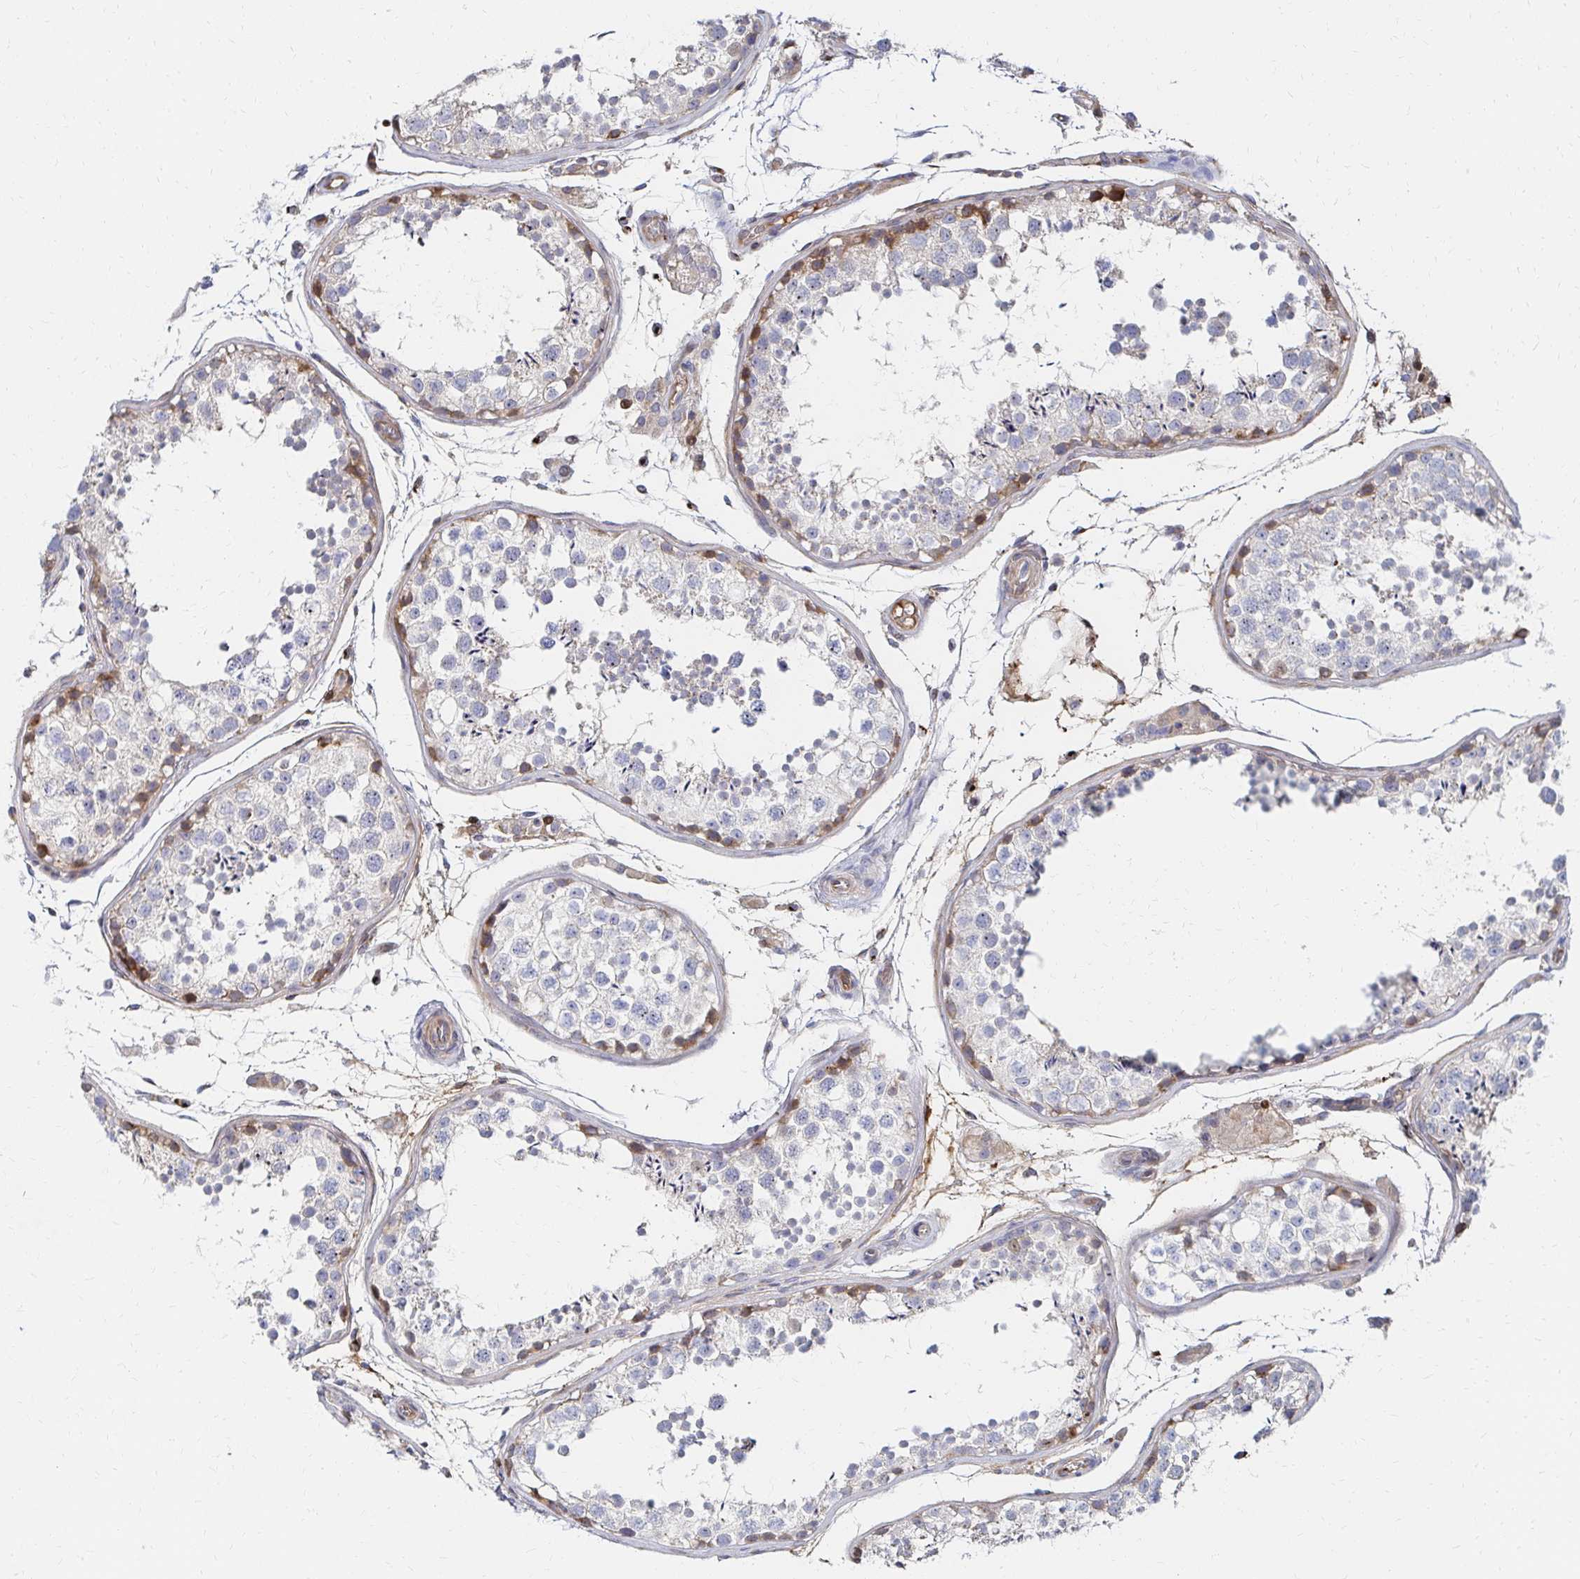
{"staining": {"intensity": "moderate", "quantity": "<25%", "location": "cytoplasmic/membranous"}, "tissue": "testis", "cell_type": "Cells in seminiferous ducts", "image_type": "normal", "snomed": [{"axis": "morphology", "description": "Normal tissue, NOS"}, {"axis": "topography", "description": "Testis"}], "caption": "Testis stained with a protein marker exhibits moderate staining in cells in seminiferous ducts.", "gene": "MAN1A1", "patient": {"sex": "male", "age": 29}}